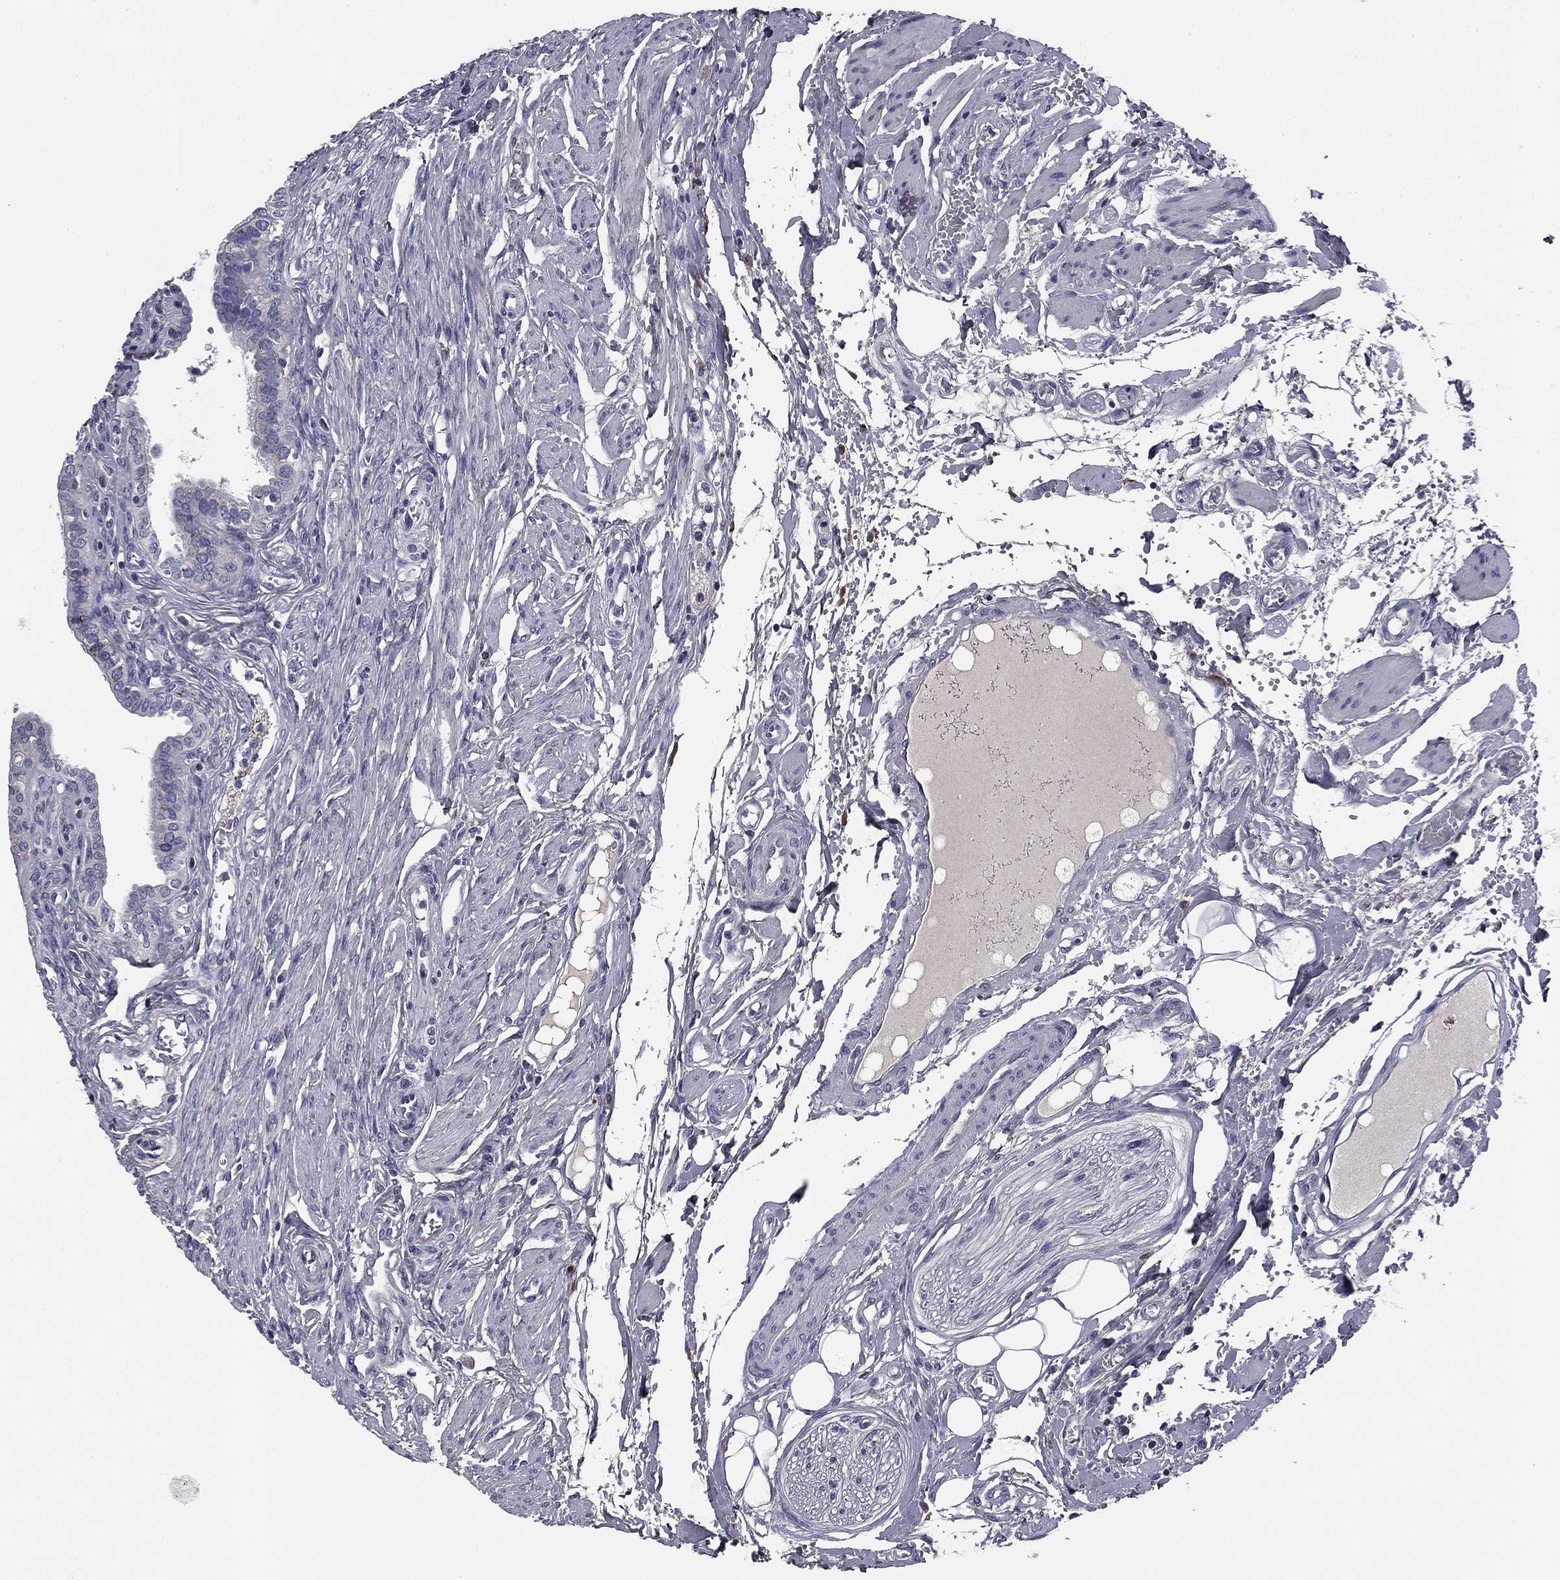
{"staining": {"intensity": "negative", "quantity": "none", "location": "none"}, "tissue": "fallopian tube", "cell_type": "Glandular cells", "image_type": "normal", "snomed": [{"axis": "morphology", "description": "Normal tissue, NOS"}, {"axis": "morphology", "description": "Carcinoma, endometroid"}, {"axis": "topography", "description": "Fallopian tube"}, {"axis": "topography", "description": "Ovary"}], "caption": "This is an immunohistochemistry (IHC) histopathology image of benign fallopian tube. There is no staining in glandular cells.", "gene": "COL2A1", "patient": {"sex": "female", "age": 42}}